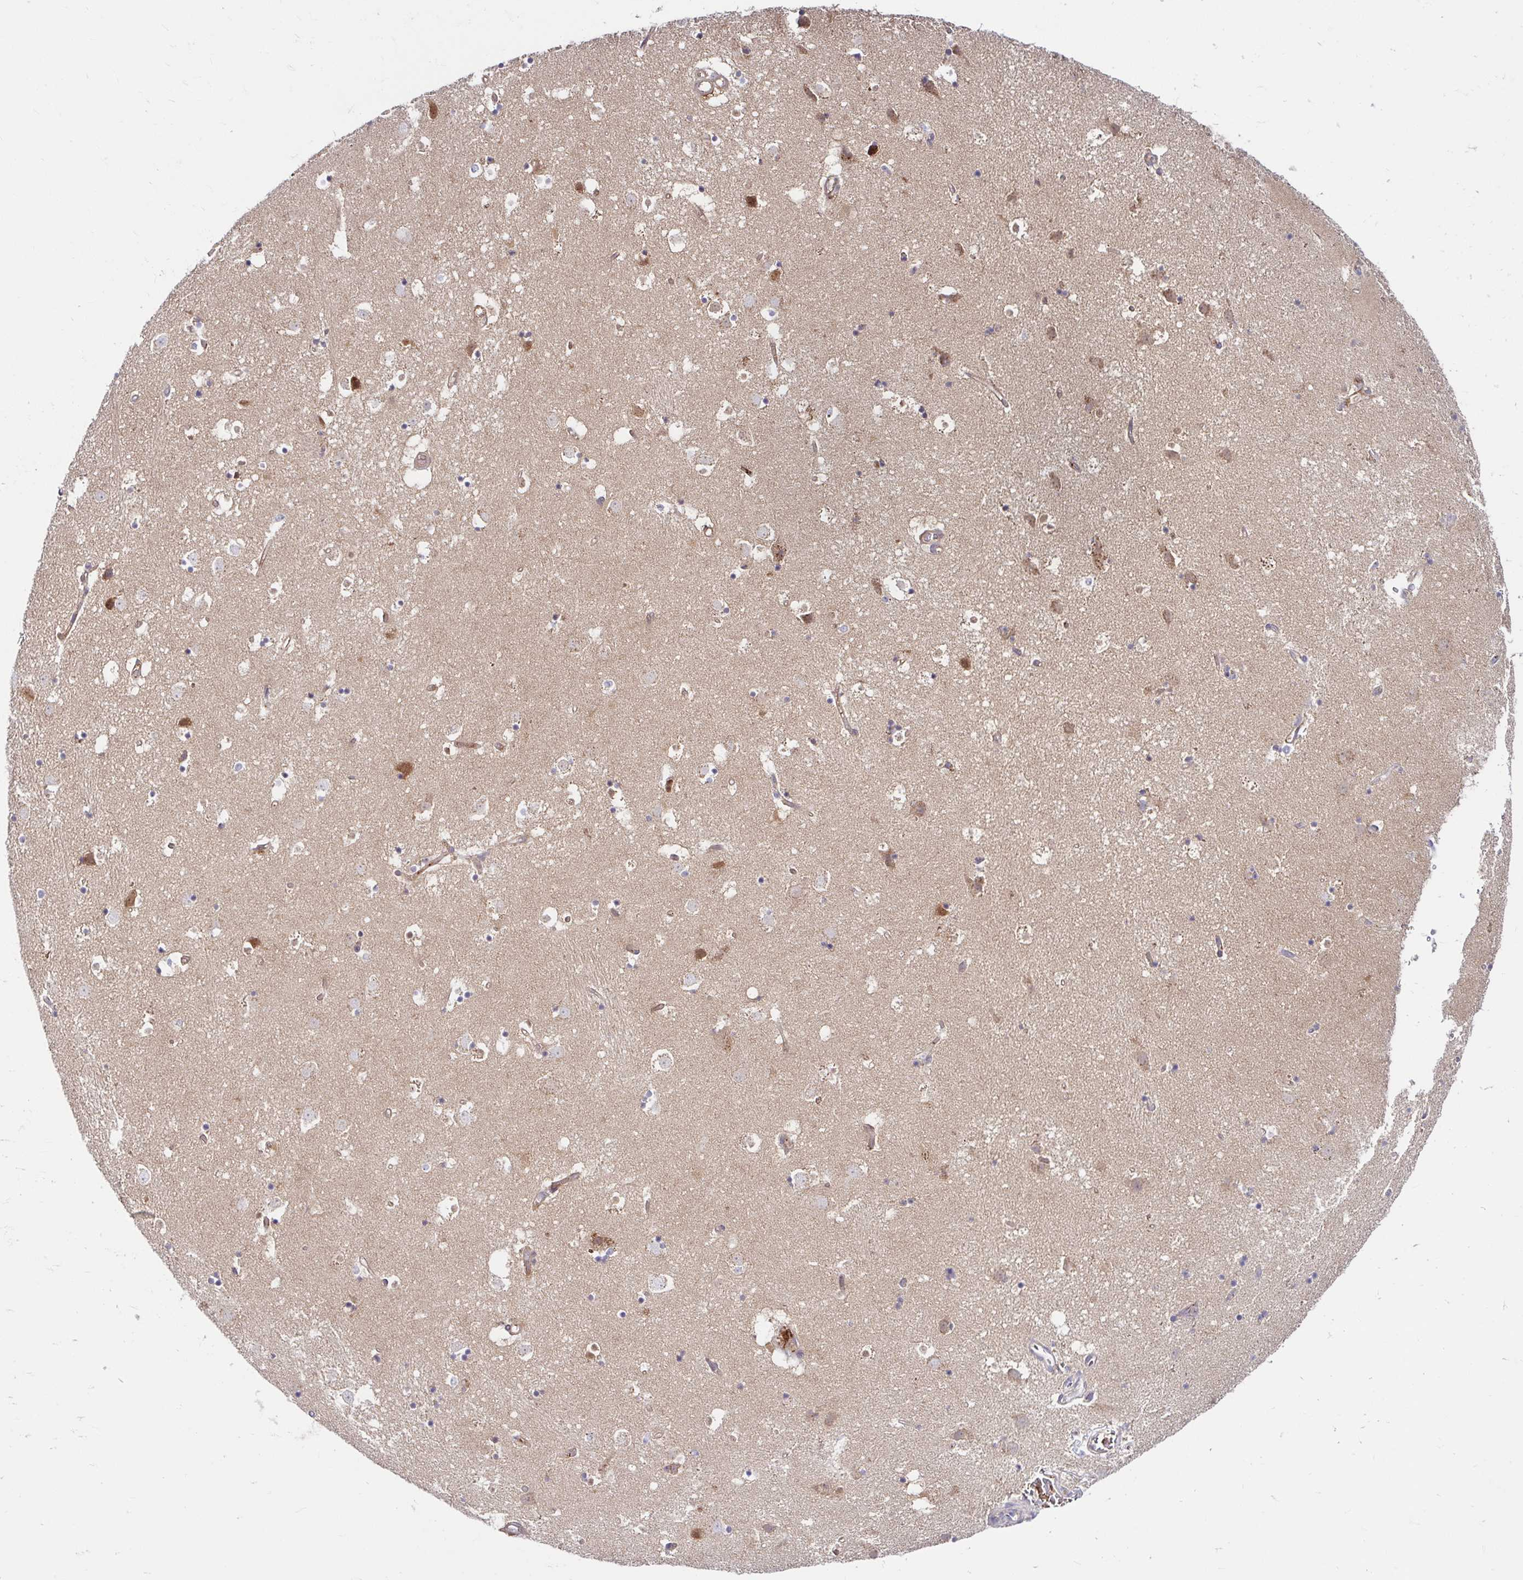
{"staining": {"intensity": "weak", "quantity": "<25%", "location": "cytoplasmic/membranous"}, "tissue": "caudate", "cell_type": "Glial cells", "image_type": "normal", "snomed": [{"axis": "morphology", "description": "Normal tissue, NOS"}, {"axis": "topography", "description": "Lateral ventricle wall"}], "caption": "Immunohistochemistry image of normal caudate: human caudate stained with DAB reveals no significant protein expression in glial cells.", "gene": "BLVRA", "patient": {"sex": "male", "age": 58}}